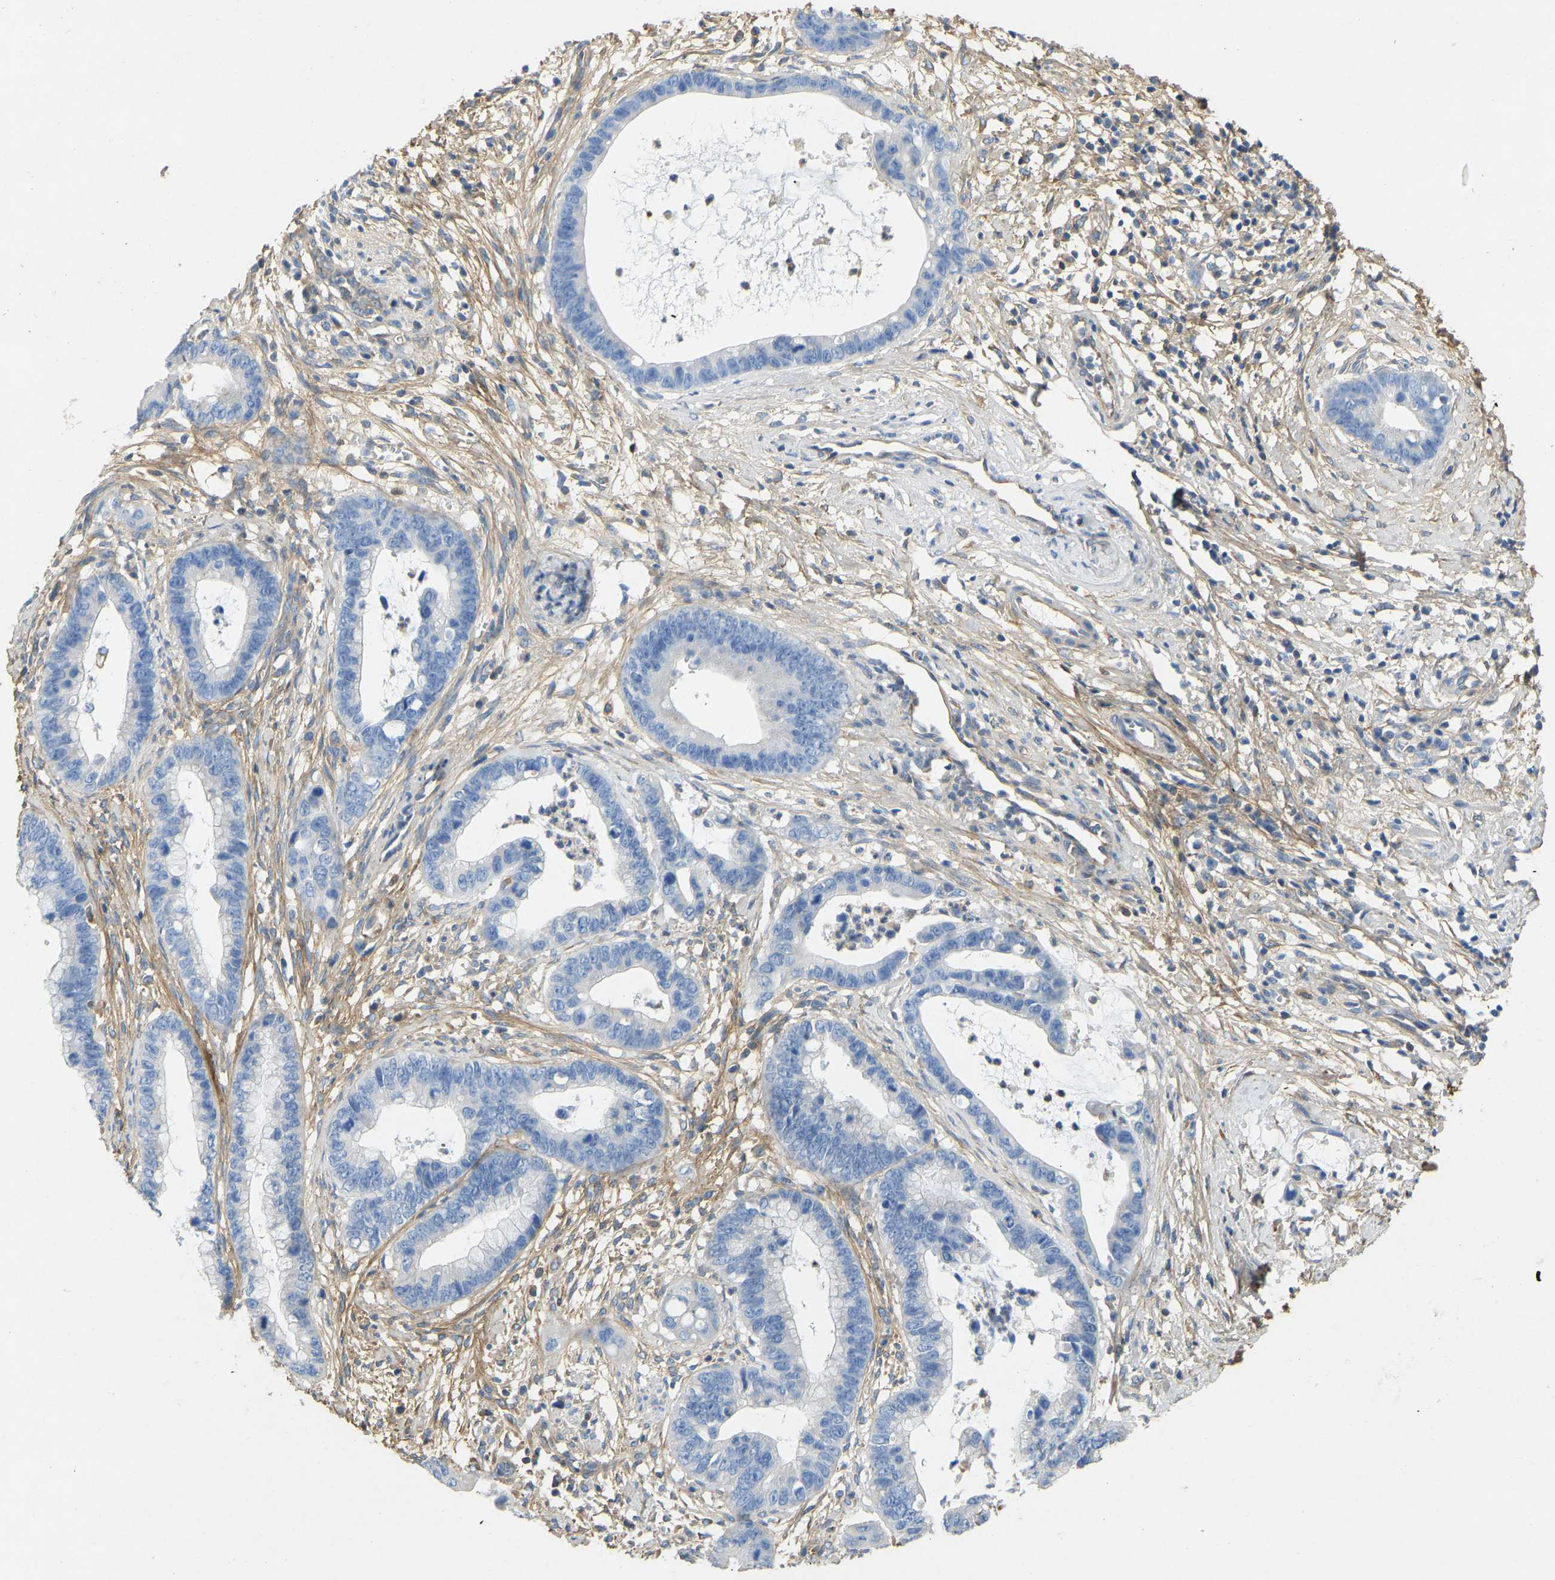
{"staining": {"intensity": "negative", "quantity": "none", "location": "none"}, "tissue": "cervical cancer", "cell_type": "Tumor cells", "image_type": "cancer", "snomed": [{"axis": "morphology", "description": "Adenocarcinoma, NOS"}, {"axis": "topography", "description": "Cervix"}], "caption": "Tumor cells show no significant protein expression in cervical cancer.", "gene": "TECTA", "patient": {"sex": "female", "age": 44}}